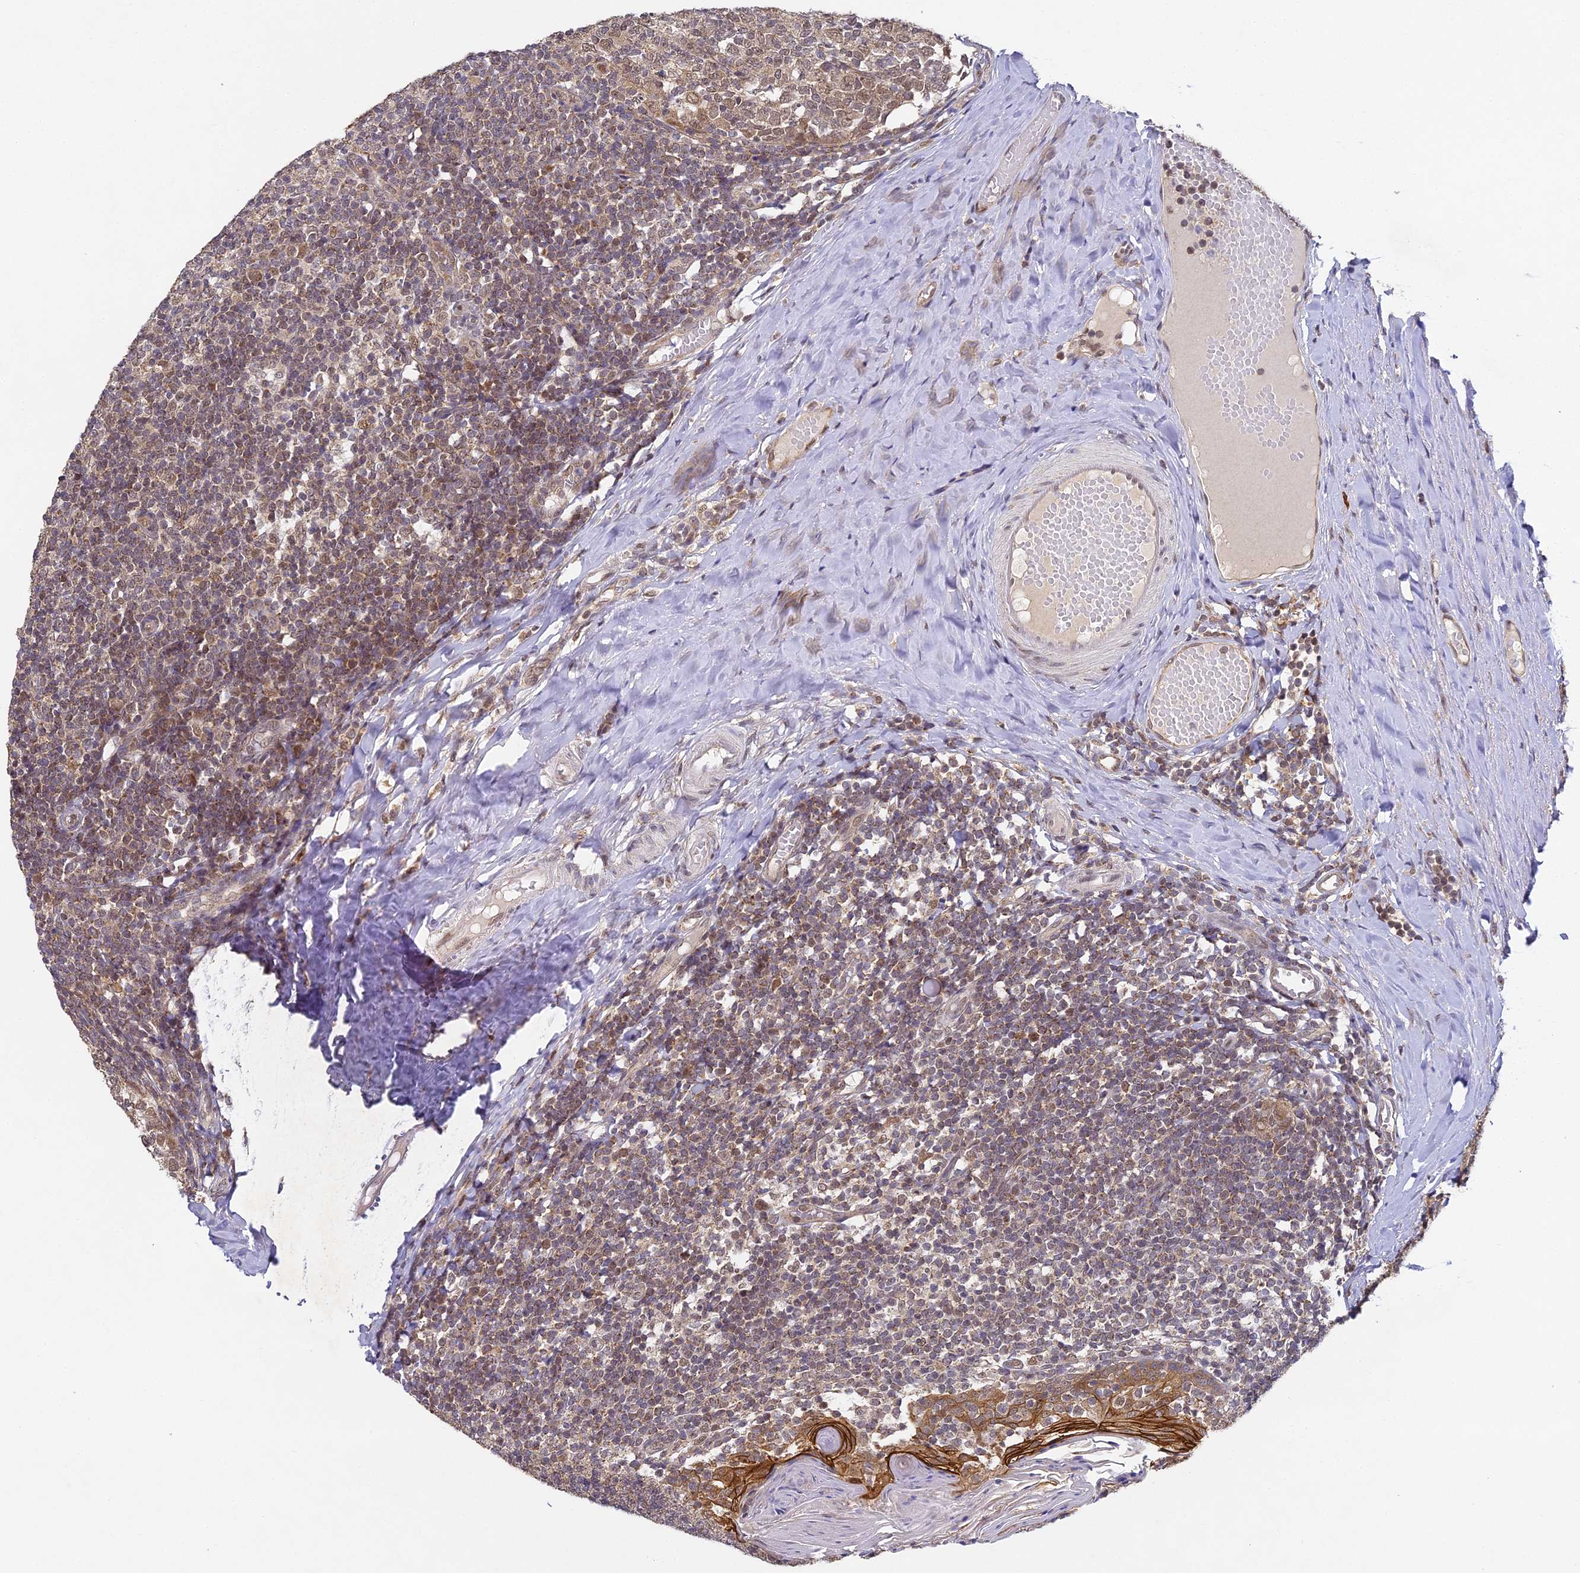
{"staining": {"intensity": "moderate", "quantity": "25%-75%", "location": "cytoplasmic/membranous,nuclear"}, "tissue": "tonsil", "cell_type": "Germinal center cells", "image_type": "normal", "snomed": [{"axis": "morphology", "description": "Normal tissue, NOS"}, {"axis": "topography", "description": "Tonsil"}], "caption": "This micrograph reveals immunohistochemistry (IHC) staining of benign tonsil, with medium moderate cytoplasmic/membranous,nuclear staining in approximately 25%-75% of germinal center cells.", "gene": "DNAAF10", "patient": {"sex": "female", "age": 19}}